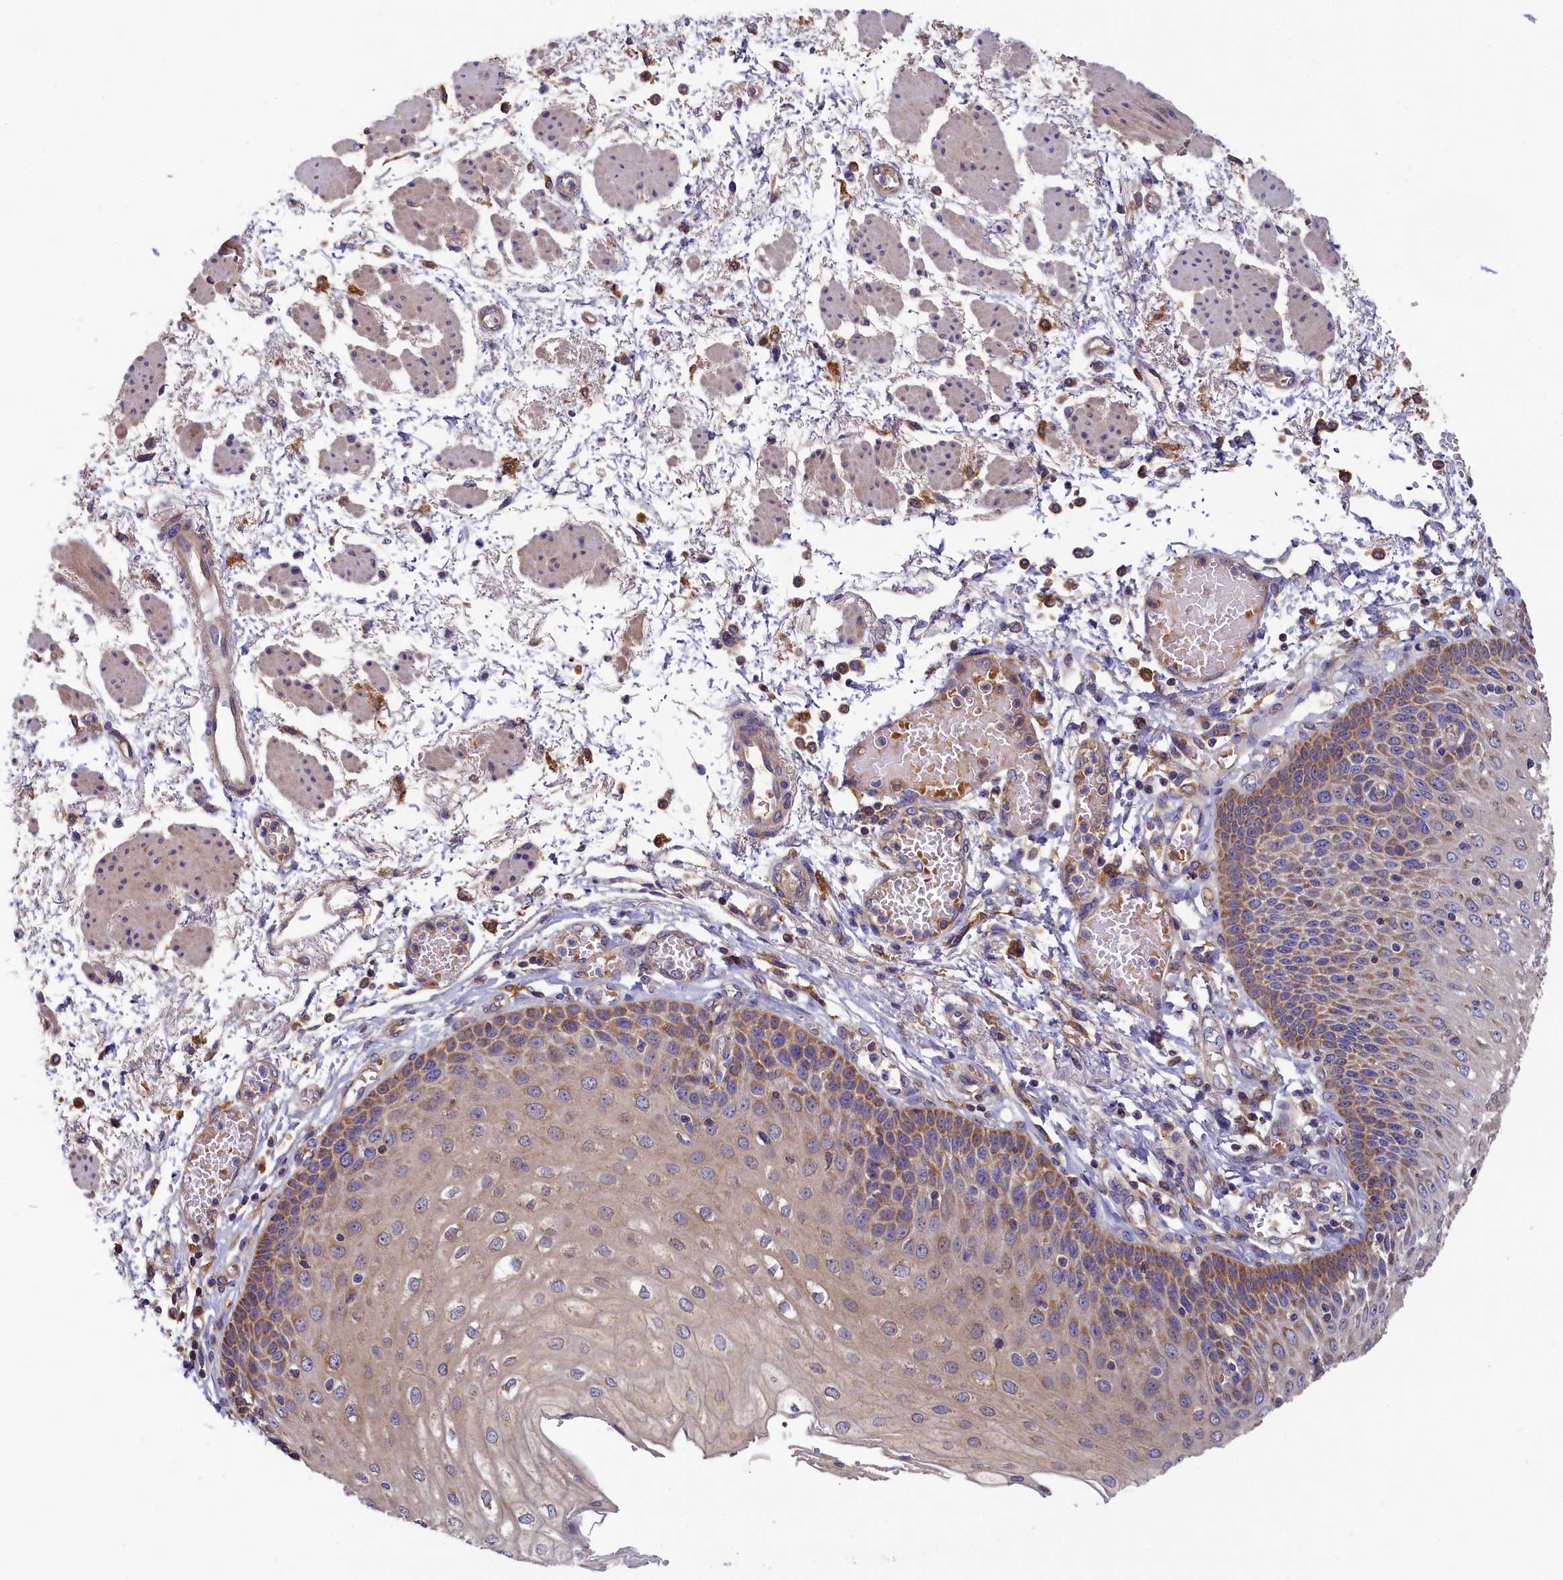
{"staining": {"intensity": "moderate", "quantity": ">75%", "location": "cytoplasmic/membranous"}, "tissue": "esophagus", "cell_type": "Squamous epithelial cells", "image_type": "normal", "snomed": [{"axis": "morphology", "description": "Normal tissue, NOS"}, {"axis": "topography", "description": "Esophagus"}], "caption": "Immunohistochemical staining of normal esophagus reveals moderate cytoplasmic/membranous protein expression in about >75% of squamous epithelial cells.", "gene": "SEC31B", "patient": {"sex": "male", "age": 81}}